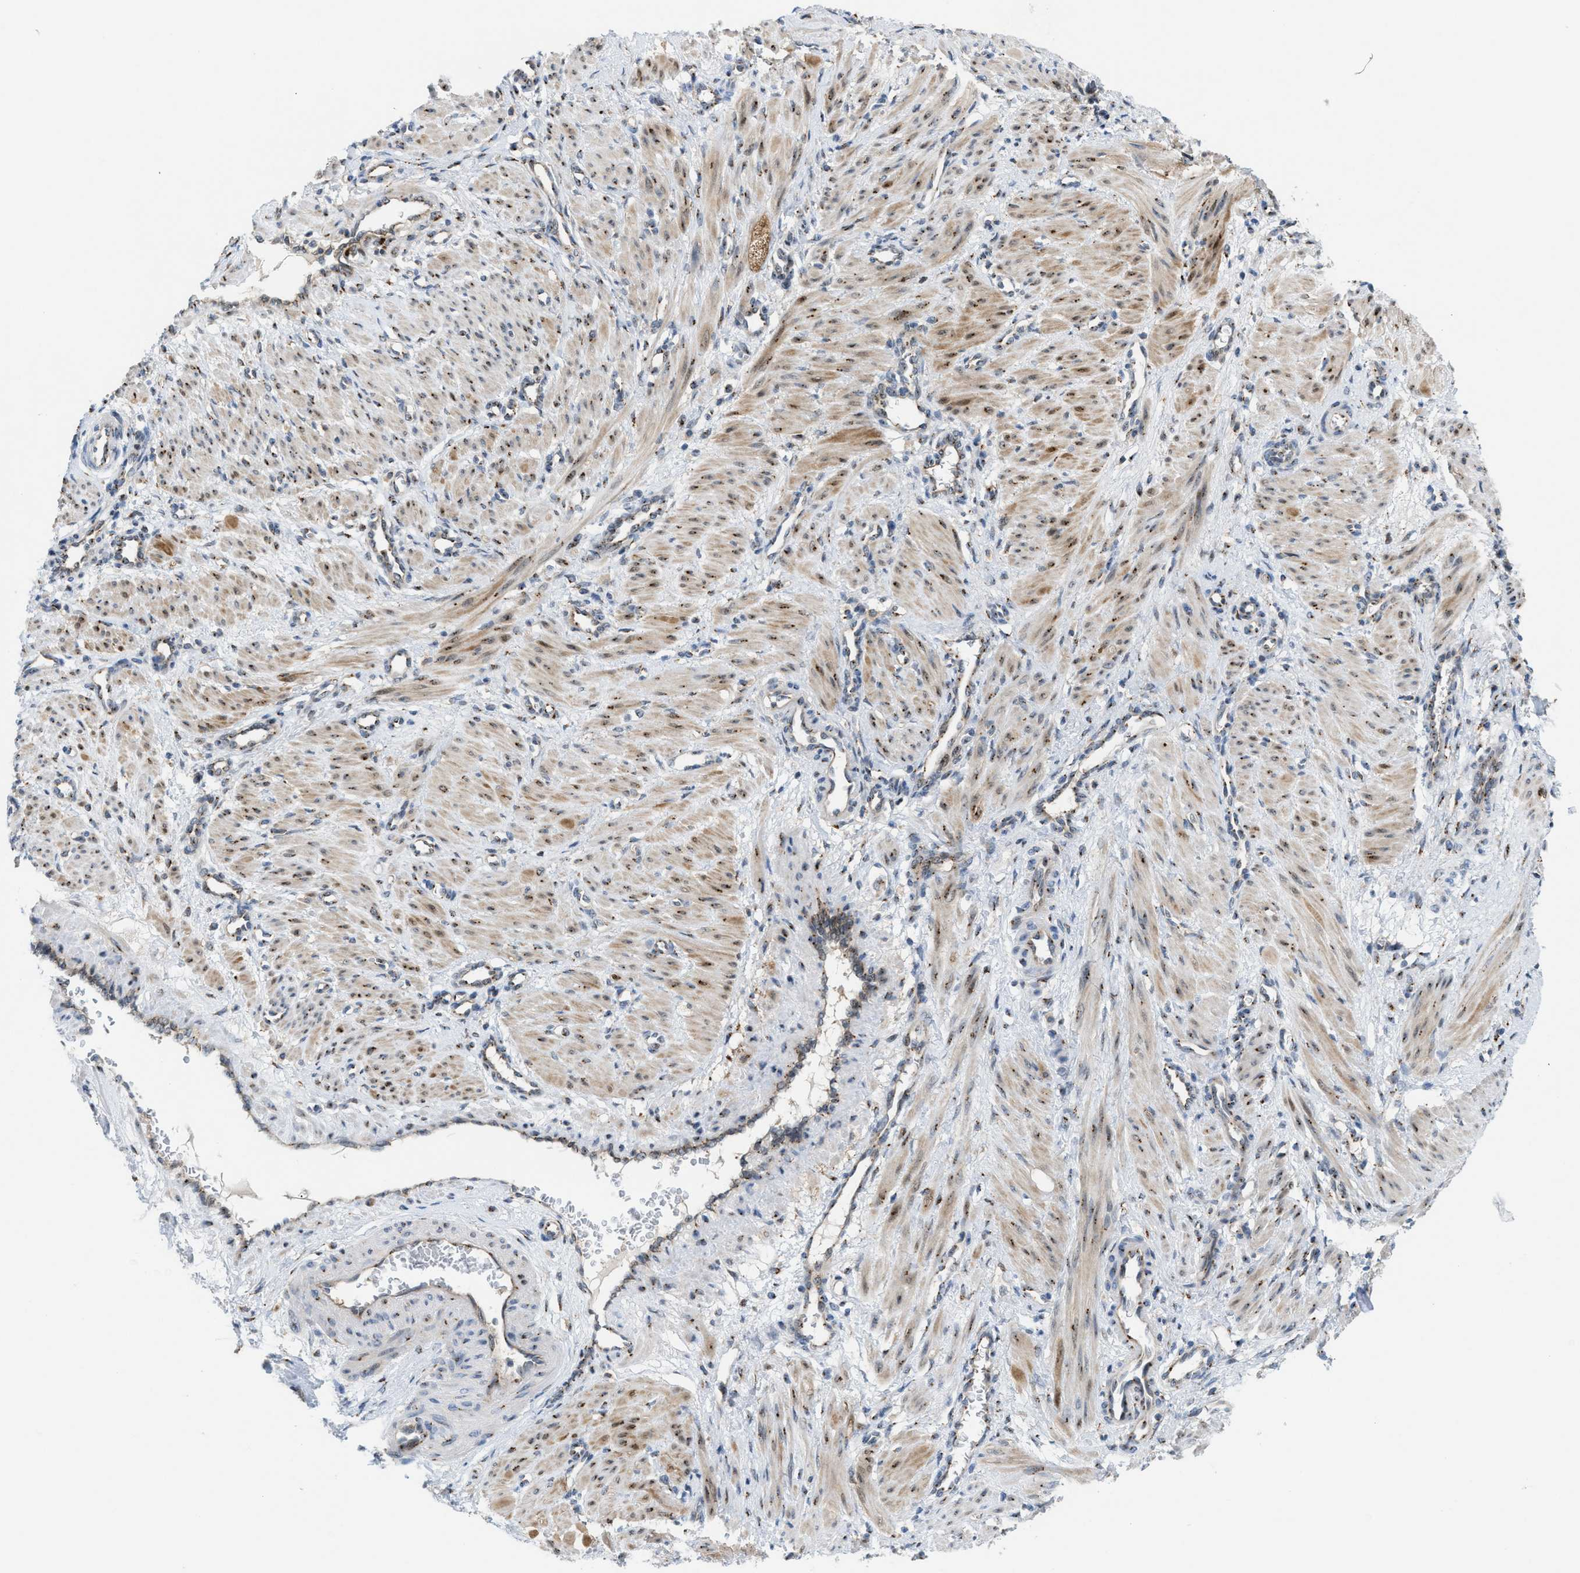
{"staining": {"intensity": "moderate", "quantity": ">75%", "location": "cytoplasmic/membranous"}, "tissue": "smooth muscle", "cell_type": "Smooth muscle cells", "image_type": "normal", "snomed": [{"axis": "morphology", "description": "Normal tissue, NOS"}, {"axis": "topography", "description": "Endometrium"}], "caption": "A high-resolution image shows immunohistochemistry staining of unremarkable smooth muscle, which reveals moderate cytoplasmic/membranous positivity in about >75% of smooth muscle cells. (brown staining indicates protein expression, while blue staining denotes nuclei).", "gene": "SLC38A10", "patient": {"sex": "female", "age": 33}}